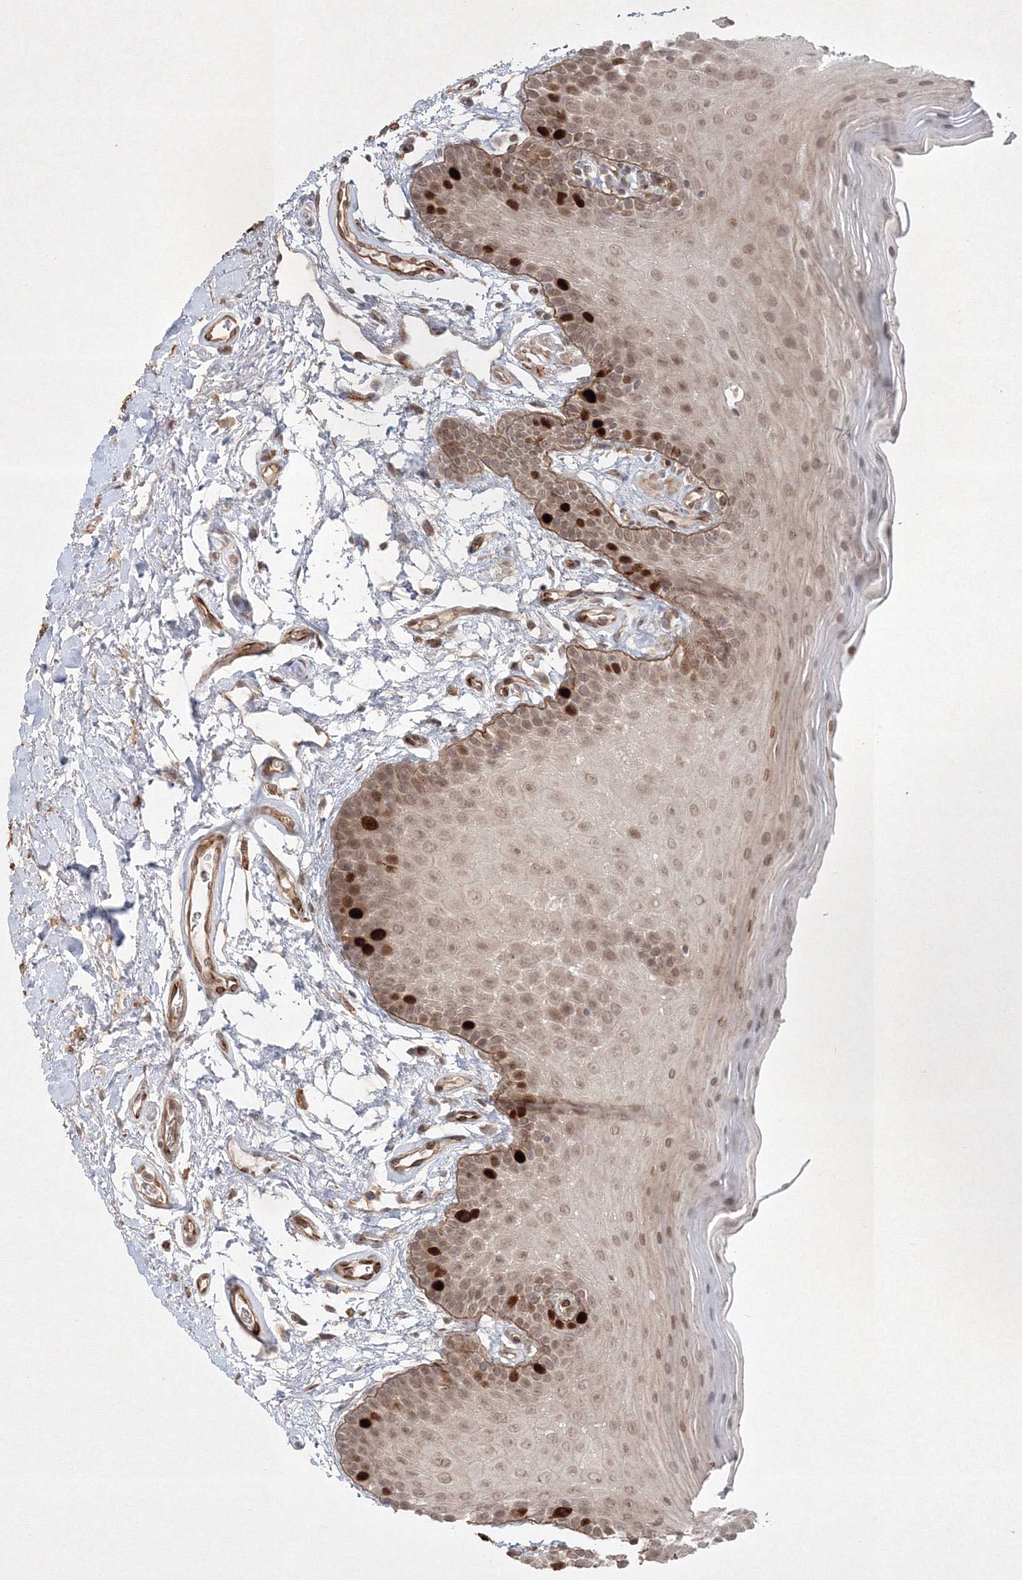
{"staining": {"intensity": "strong", "quantity": "<25%", "location": "nuclear"}, "tissue": "oral mucosa", "cell_type": "Squamous epithelial cells", "image_type": "normal", "snomed": [{"axis": "morphology", "description": "Normal tissue, NOS"}, {"axis": "topography", "description": "Oral tissue"}], "caption": "IHC histopathology image of unremarkable oral mucosa: oral mucosa stained using immunohistochemistry displays medium levels of strong protein expression localized specifically in the nuclear of squamous epithelial cells, appearing as a nuclear brown color.", "gene": "KIF20A", "patient": {"sex": "male", "age": 62}}